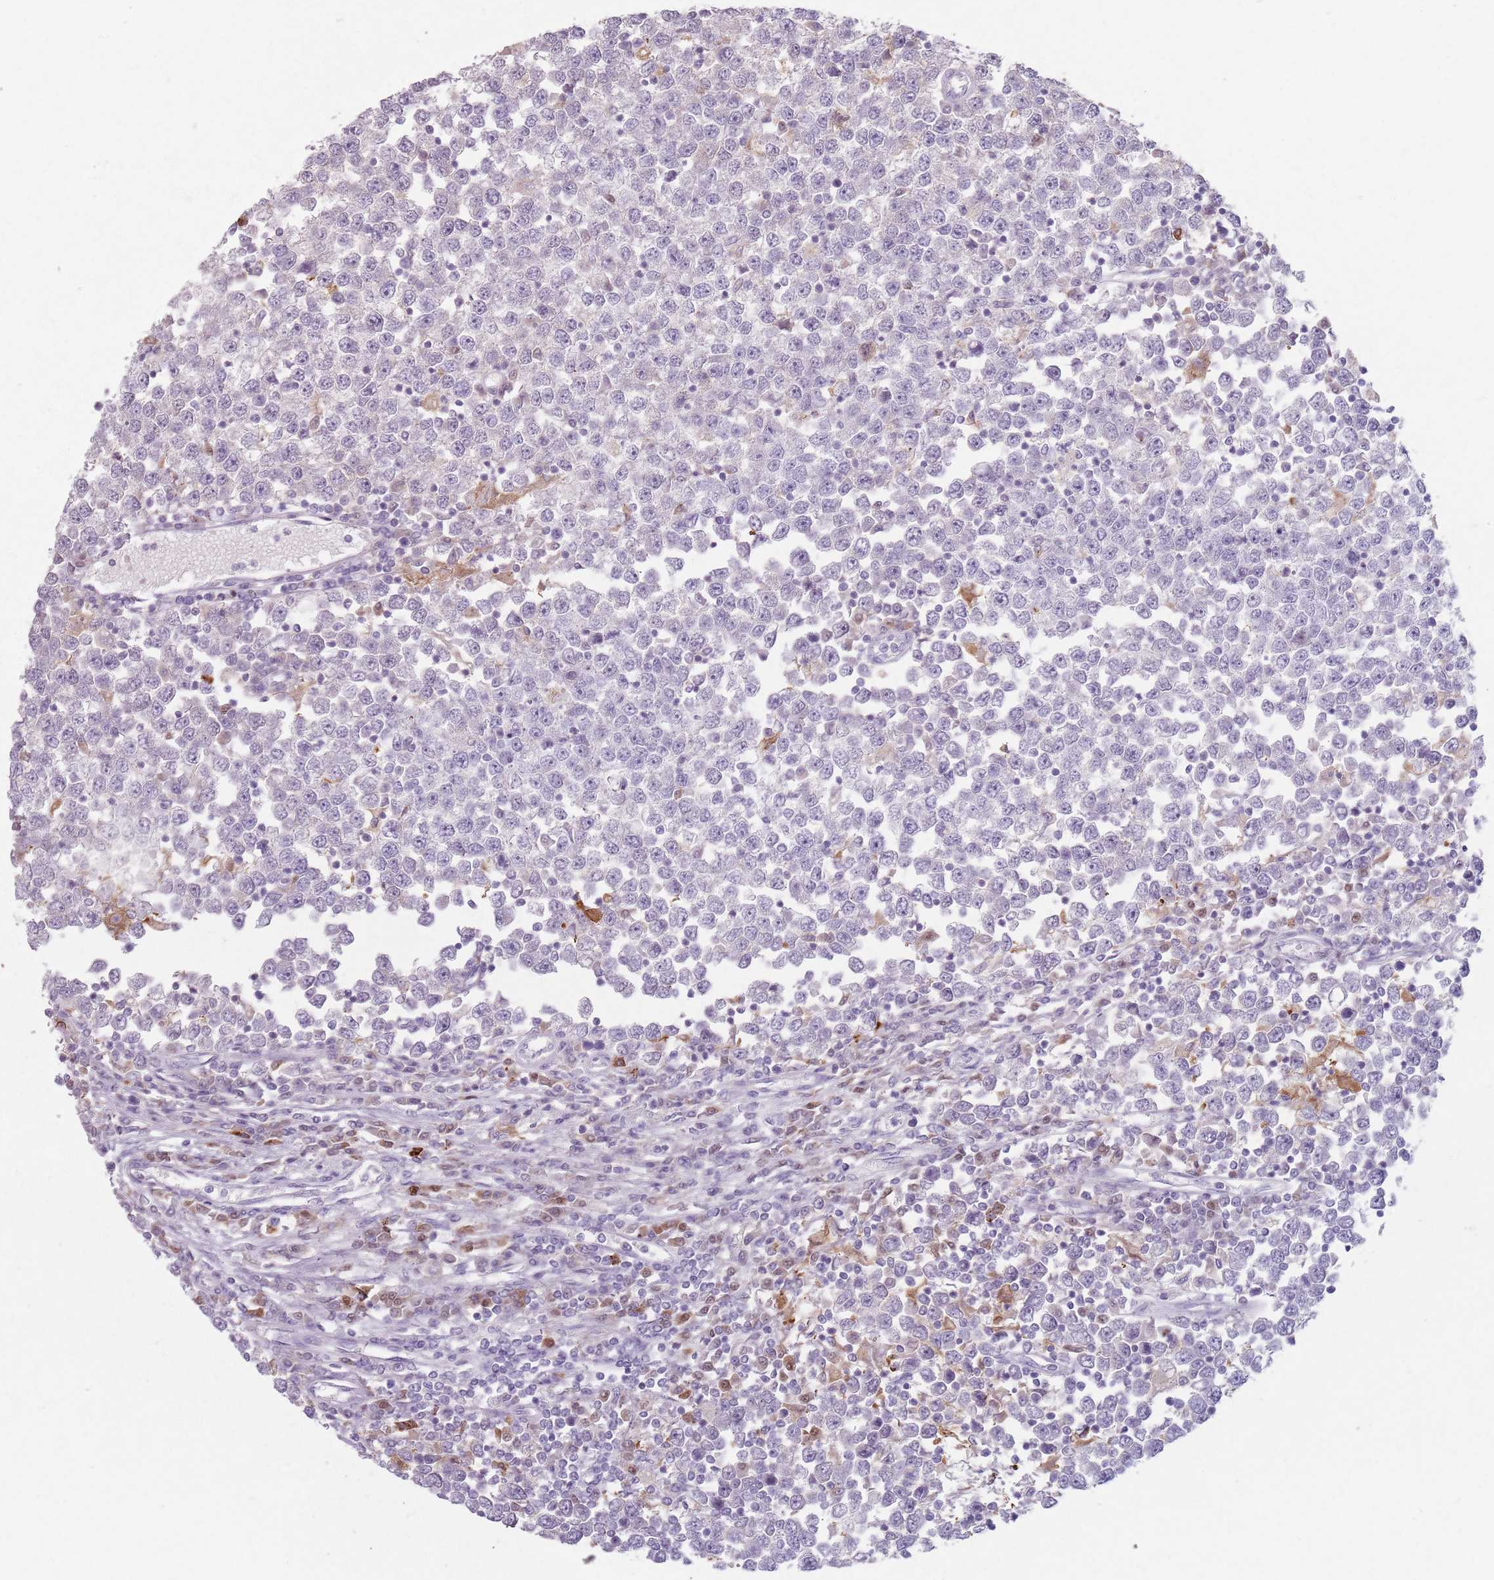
{"staining": {"intensity": "negative", "quantity": "none", "location": "none"}, "tissue": "testis cancer", "cell_type": "Tumor cells", "image_type": "cancer", "snomed": [{"axis": "morphology", "description": "Seminoma, NOS"}, {"axis": "topography", "description": "Testis"}], "caption": "This is a image of immunohistochemistry (IHC) staining of testis cancer (seminoma), which shows no positivity in tumor cells.", "gene": "GDPGP1", "patient": {"sex": "male", "age": 65}}